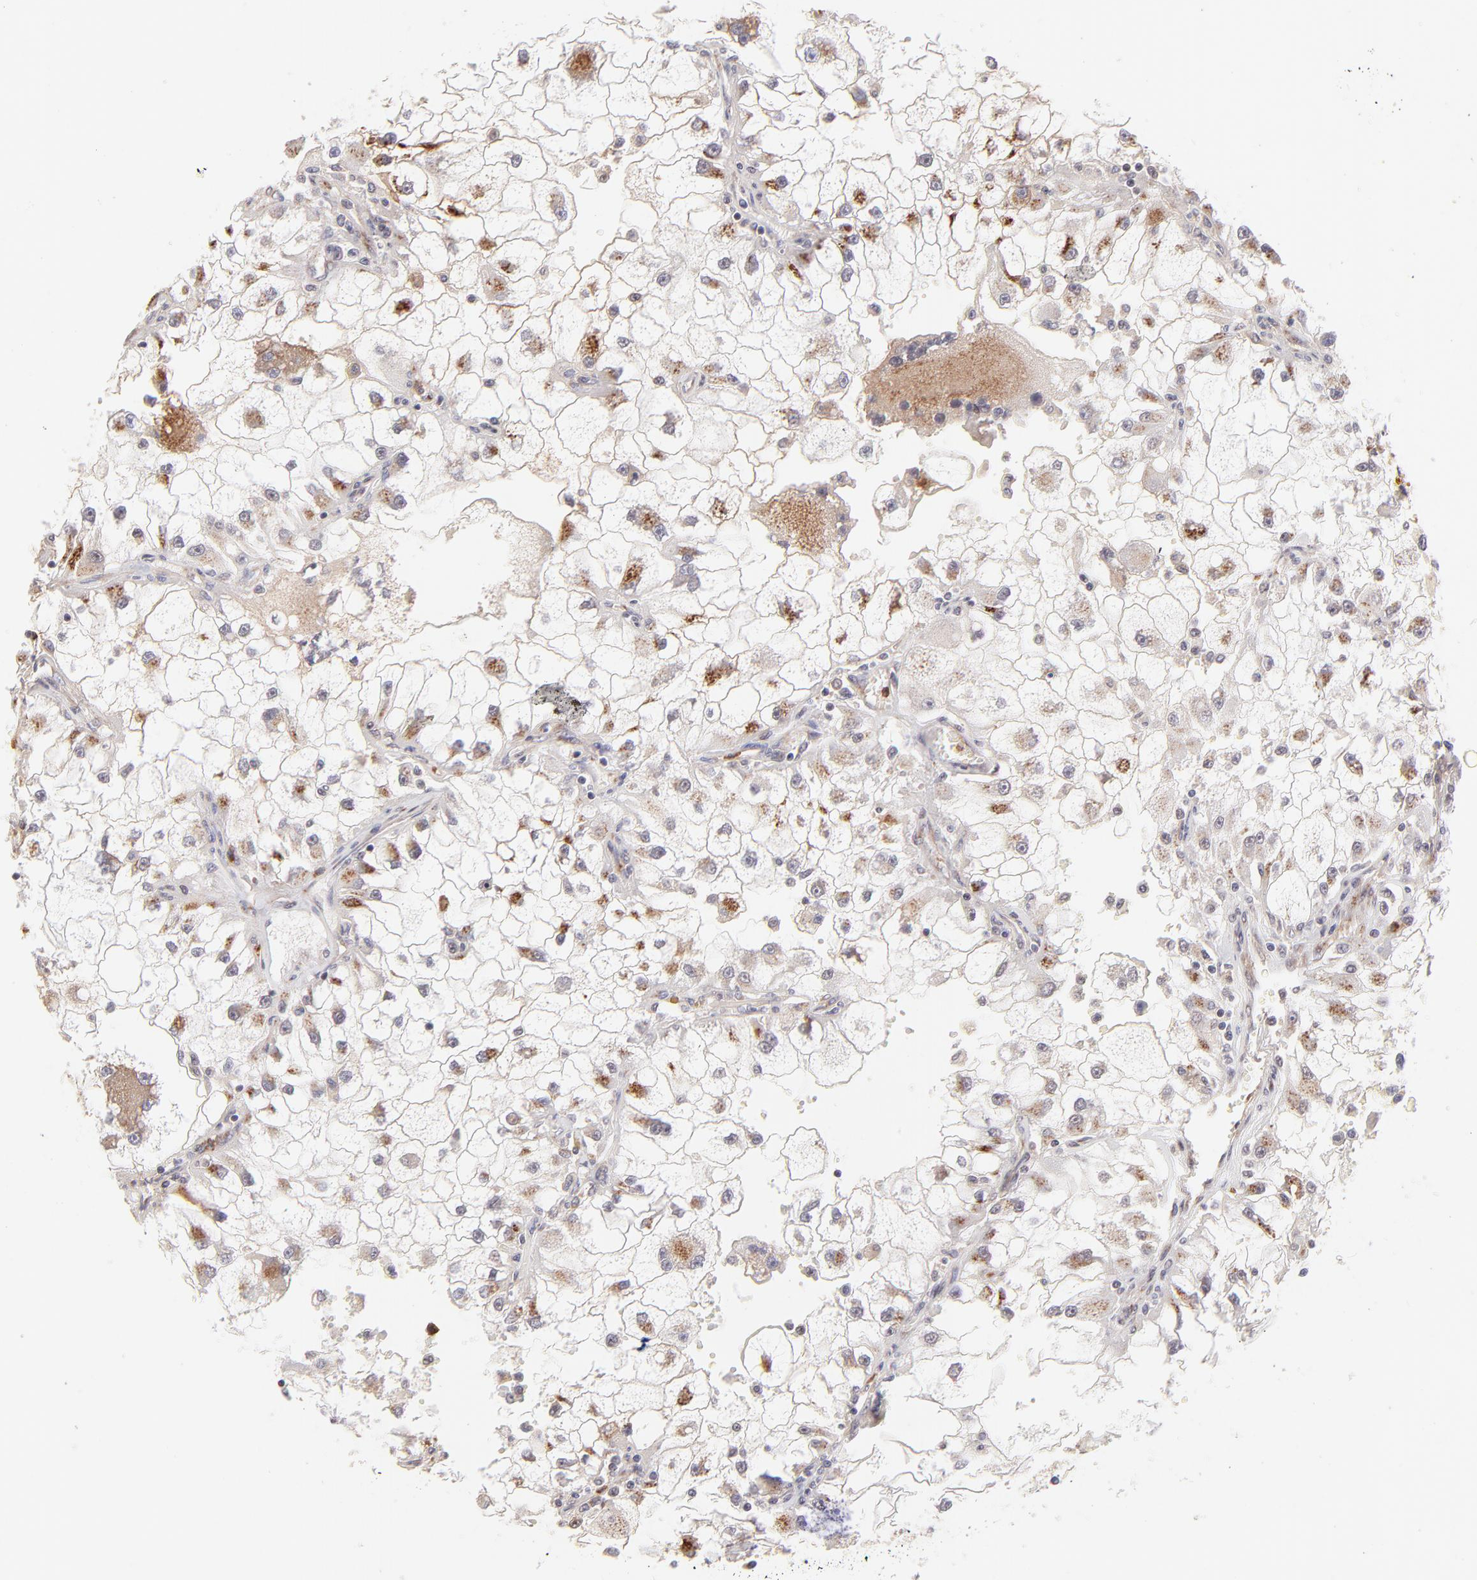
{"staining": {"intensity": "weak", "quantity": "25%-75%", "location": "cytoplasmic/membranous"}, "tissue": "renal cancer", "cell_type": "Tumor cells", "image_type": "cancer", "snomed": [{"axis": "morphology", "description": "Adenocarcinoma, NOS"}, {"axis": "topography", "description": "Kidney"}], "caption": "Approximately 25%-75% of tumor cells in human renal cancer (adenocarcinoma) display weak cytoplasmic/membranous protein positivity as visualized by brown immunohistochemical staining.", "gene": "MED12", "patient": {"sex": "female", "age": 73}}